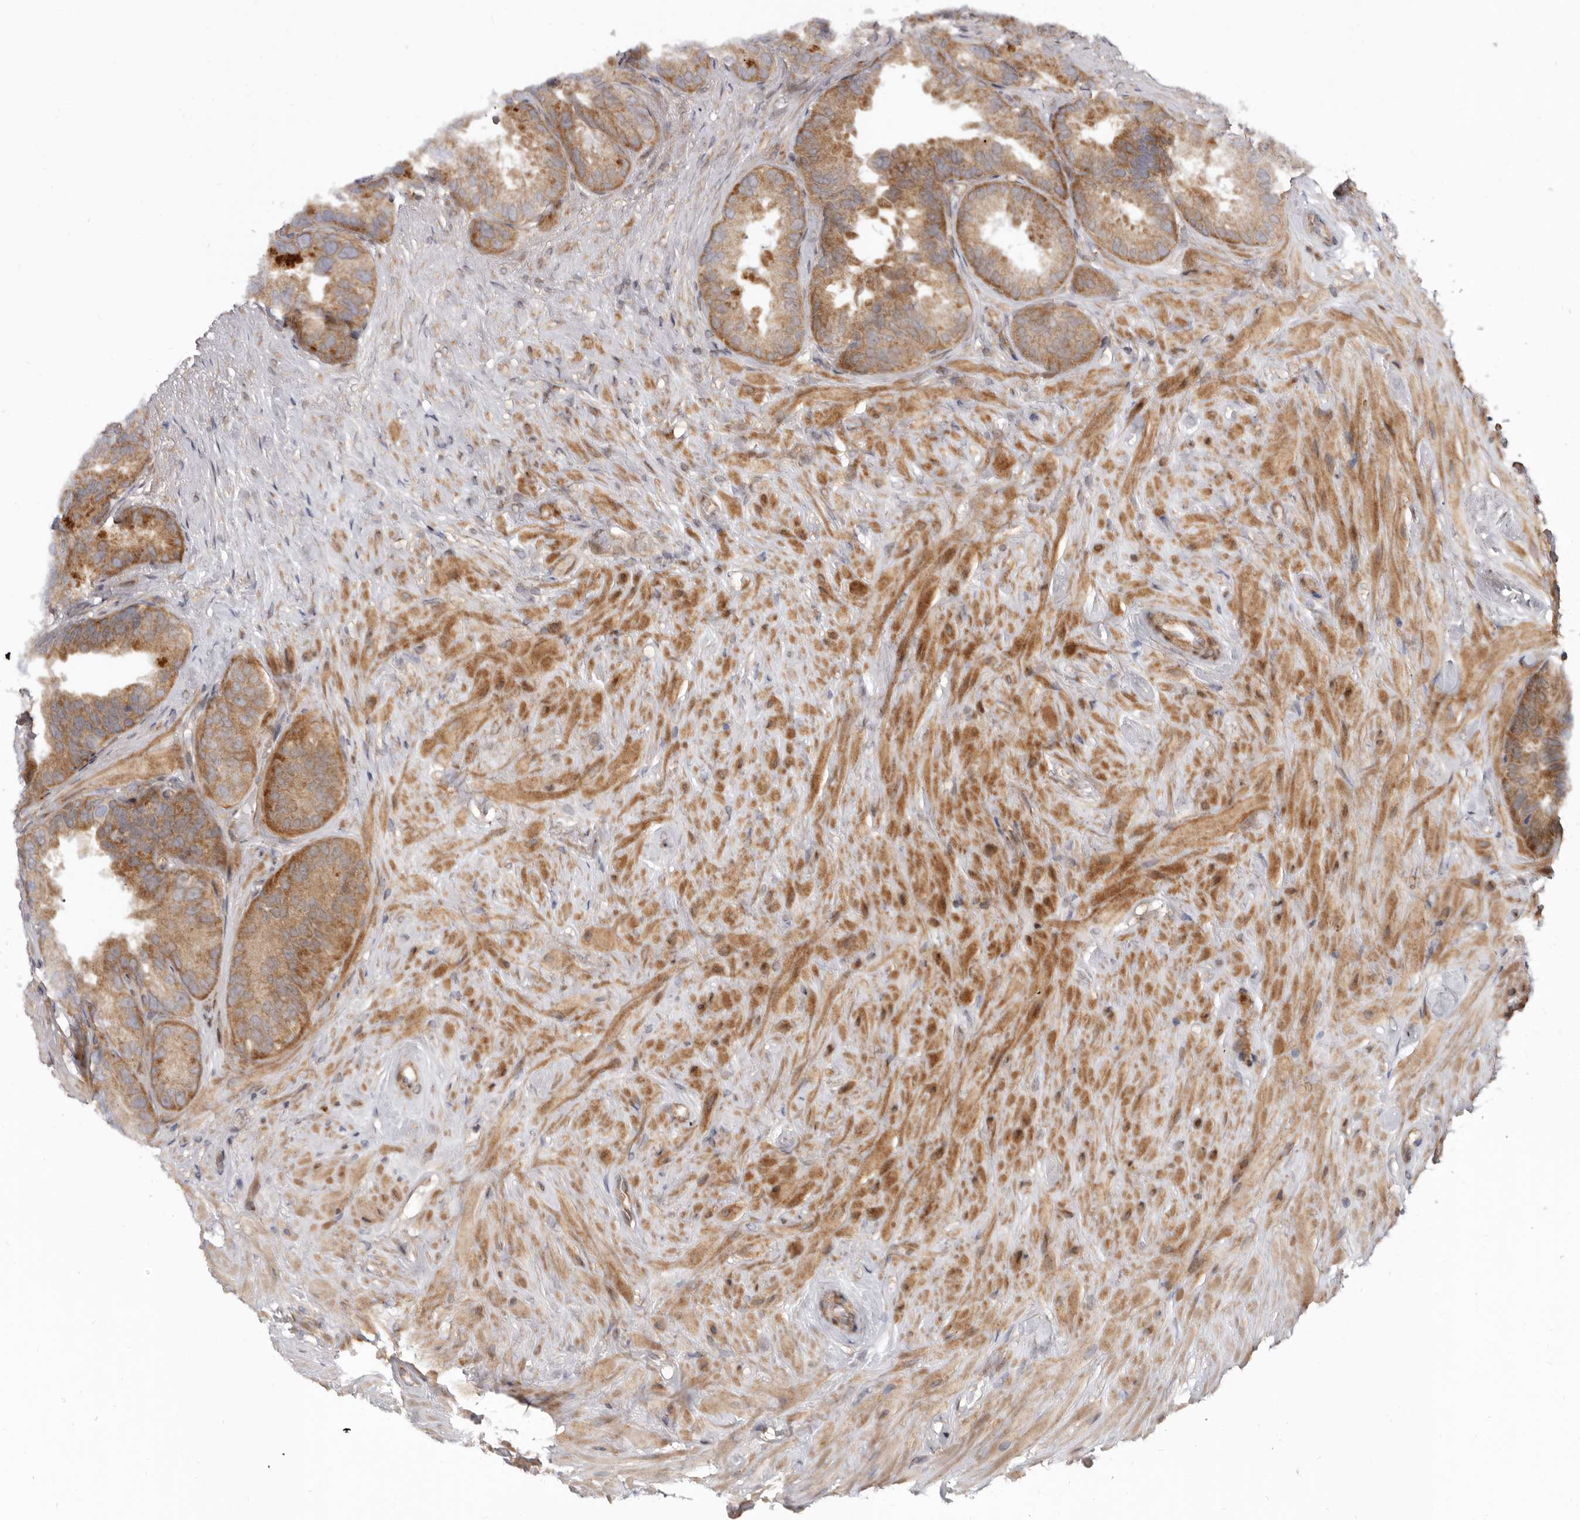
{"staining": {"intensity": "moderate", "quantity": ">75%", "location": "cytoplasmic/membranous"}, "tissue": "seminal vesicle", "cell_type": "Glandular cells", "image_type": "normal", "snomed": [{"axis": "morphology", "description": "Normal tissue, NOS"}, {"axis": "topography", "description": "Seminal veicle"}], "caption": "A histopathology image showing moderate cytoplasmic/membranous staining in approximately >75% of glandular cells in unremarkable seminal vesicle, as visualized by brown immunohistochemical staining.", "gene": "SBDS", "patient": {"sex": "male", "age": 80}}